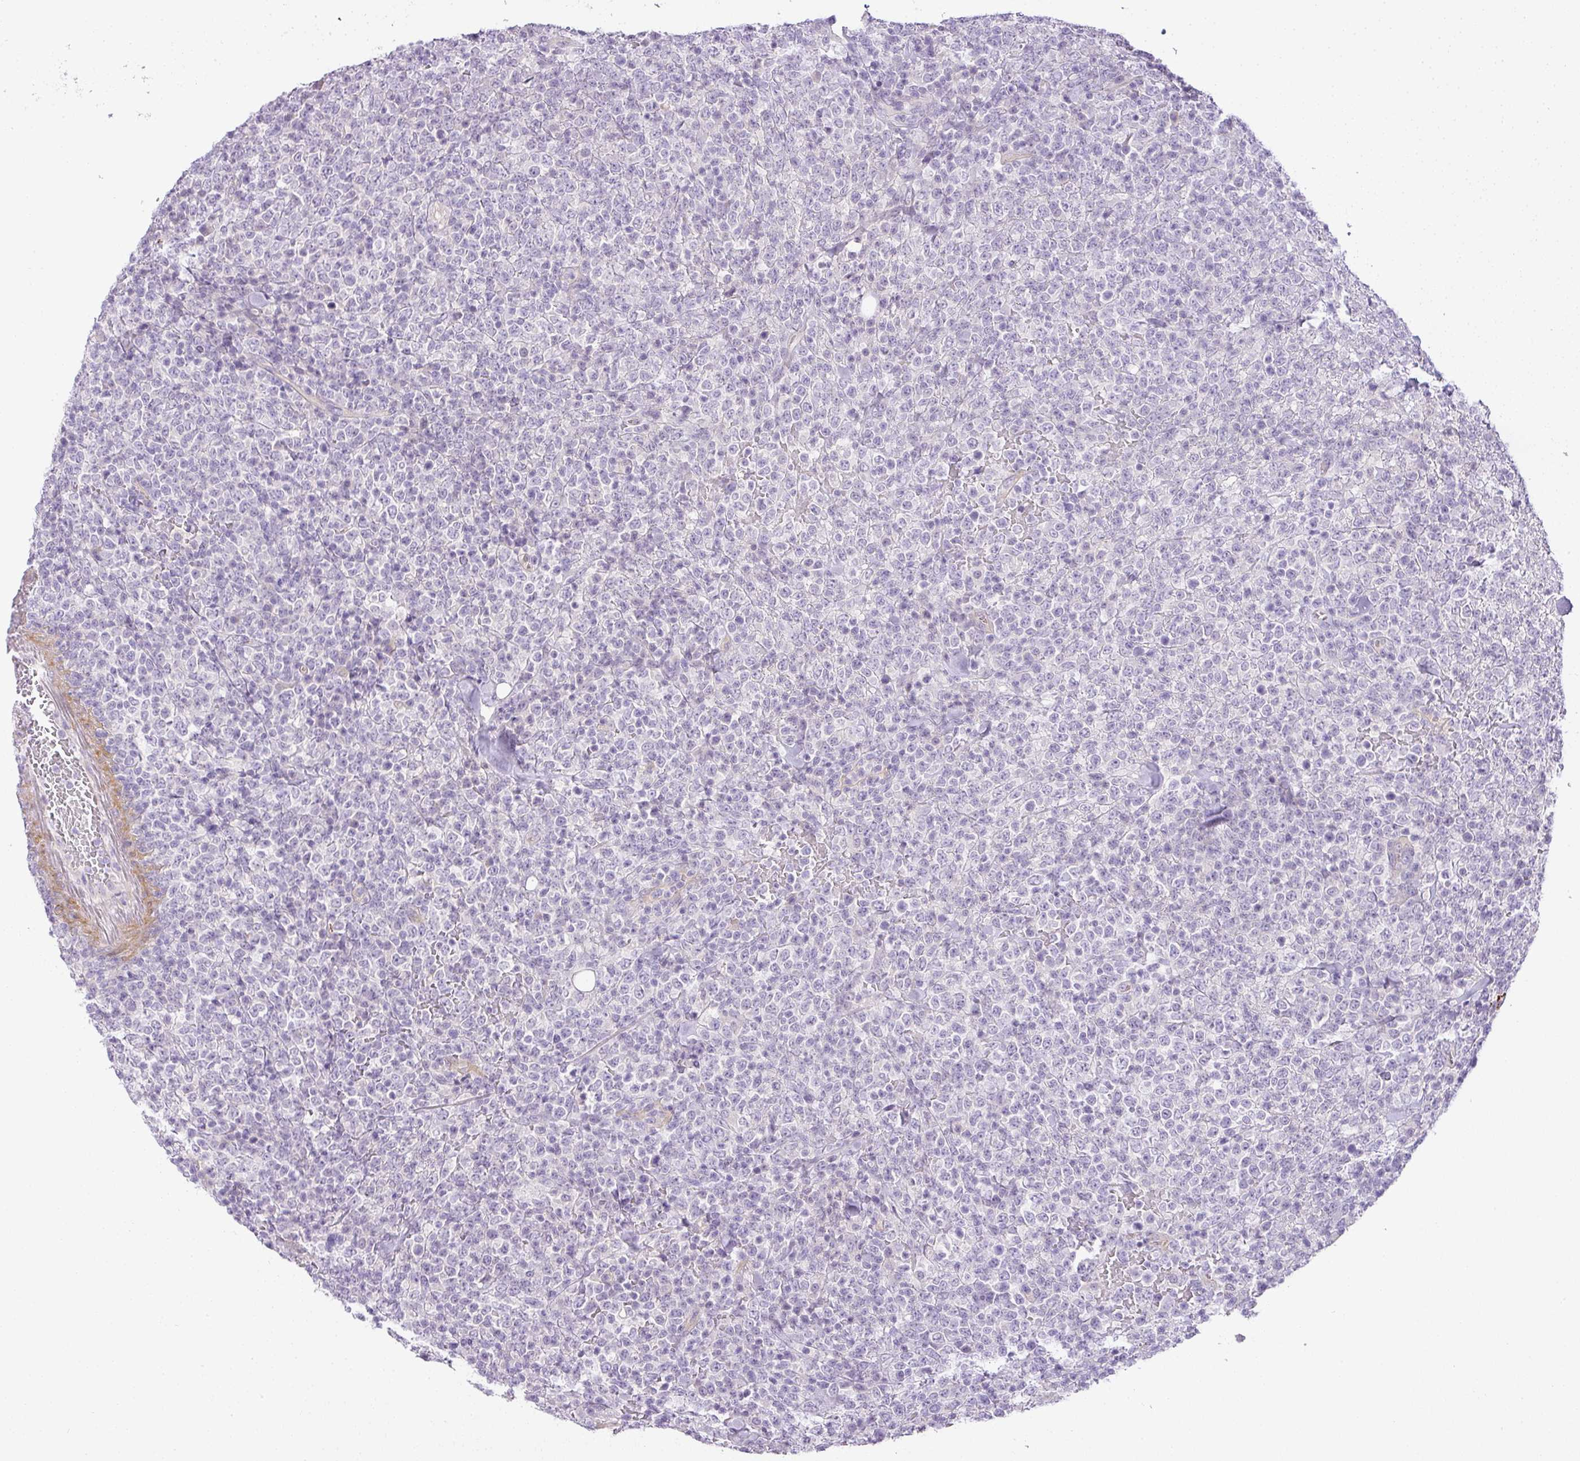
{"staining": {"intensity": "negative", "quantity": "none", "location": "none"}, "tissue": "lymphoma", "cell_type": "Tumor cells", "image_type": "cancer", "snomed": [{"axis": "morphology", "description": "Malignant lymphoma, non-Hodgkin's type, High grade"}, {"axis": "topography", "description": "Colon"}], "caption": "A histopathology image of human lymphoma is negative for staining in tumor cells.", "gene": "RAX2", "patient": {"sex": "female", "age": 53}}